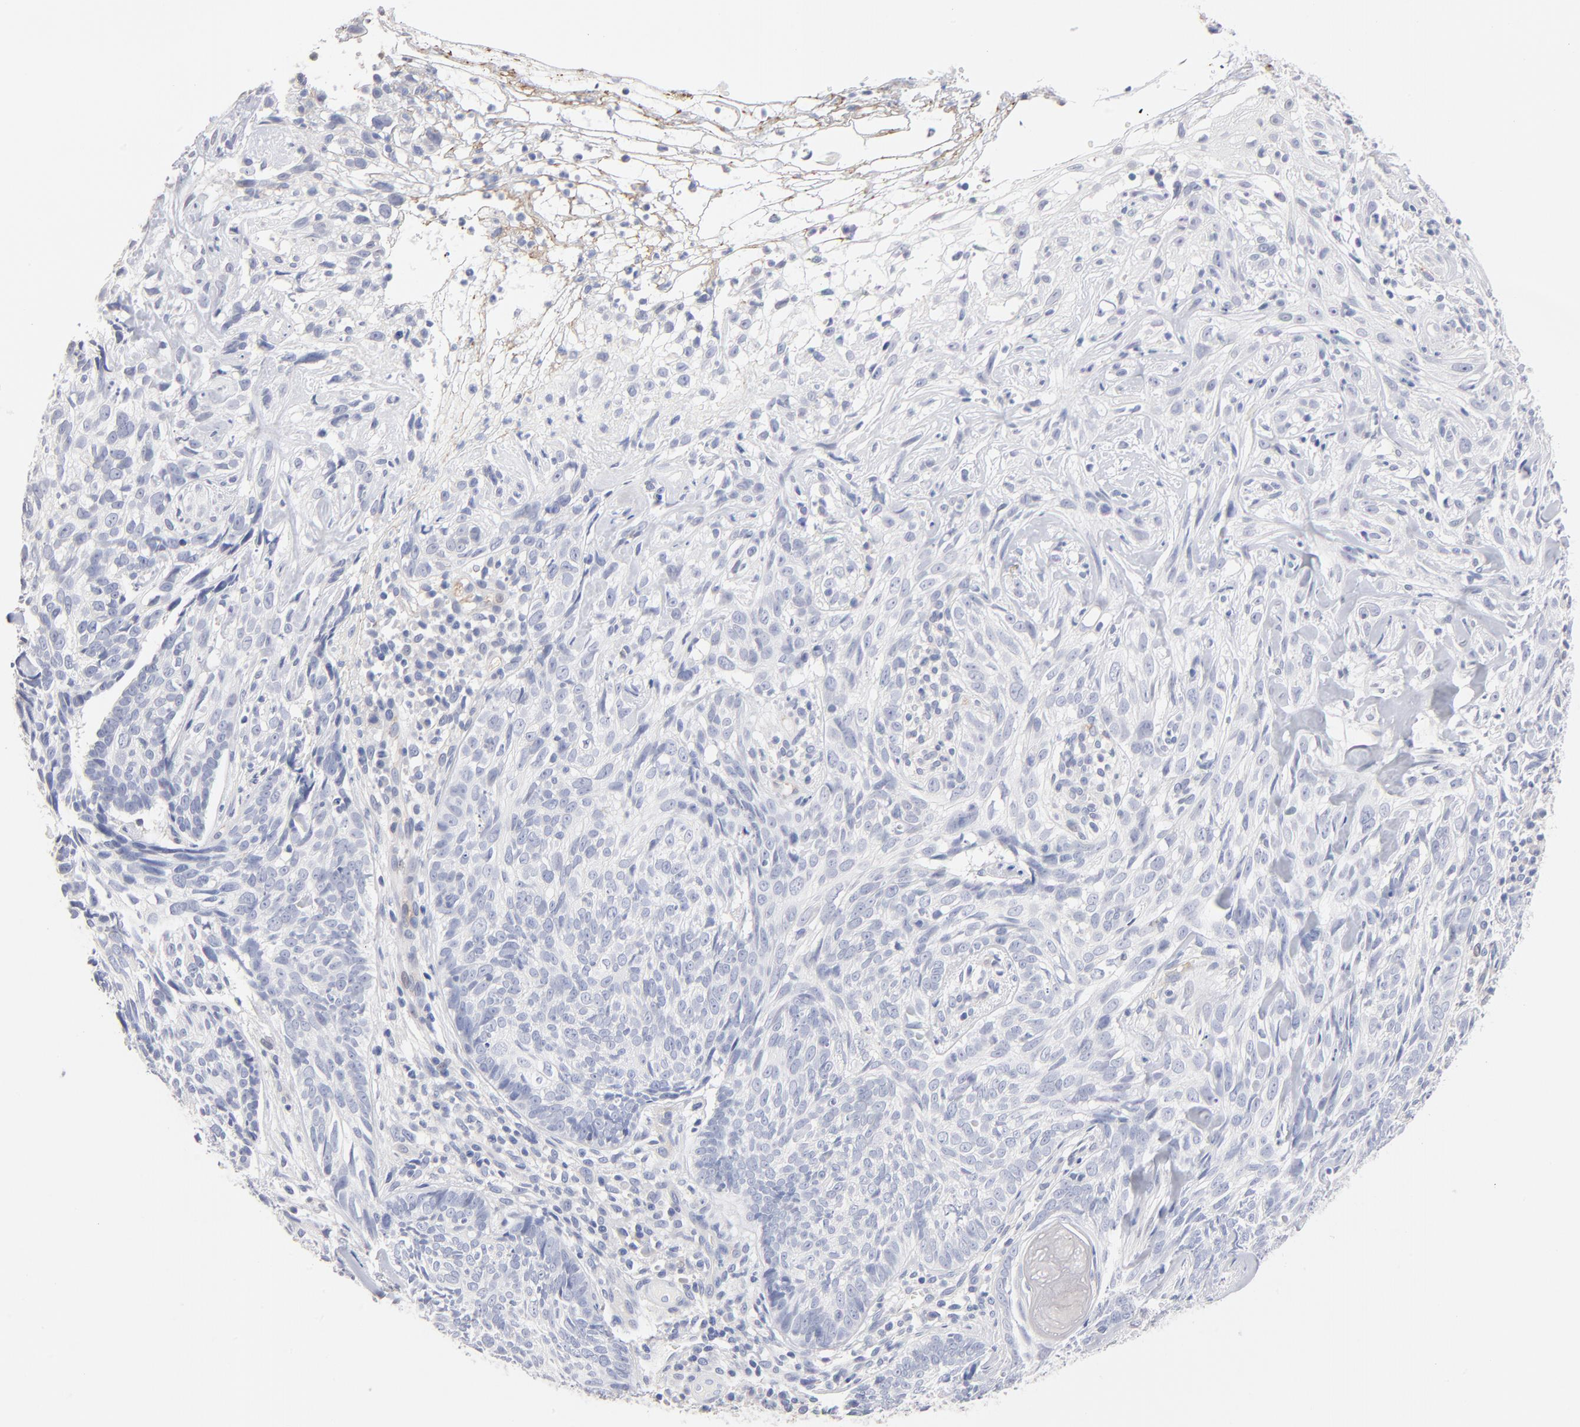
{"staining": {"intensity": "negative", "quantity": "none", "location": "none"}, "tissue": "skin cancer", "cell_type": "Tumor cells", "image_type": "cancer", "snomed": [{"axis": "morphology", "description": "Basal cell carcinoma"}, {"axis": "topography", "description": "Skin"}], "caption": "Photomicrograph shows no significant protein staining in tumor cells of skin basal cell carcinoma.", "gene": "ITGA8", "patient": {"sex": "male", "age": 72}}